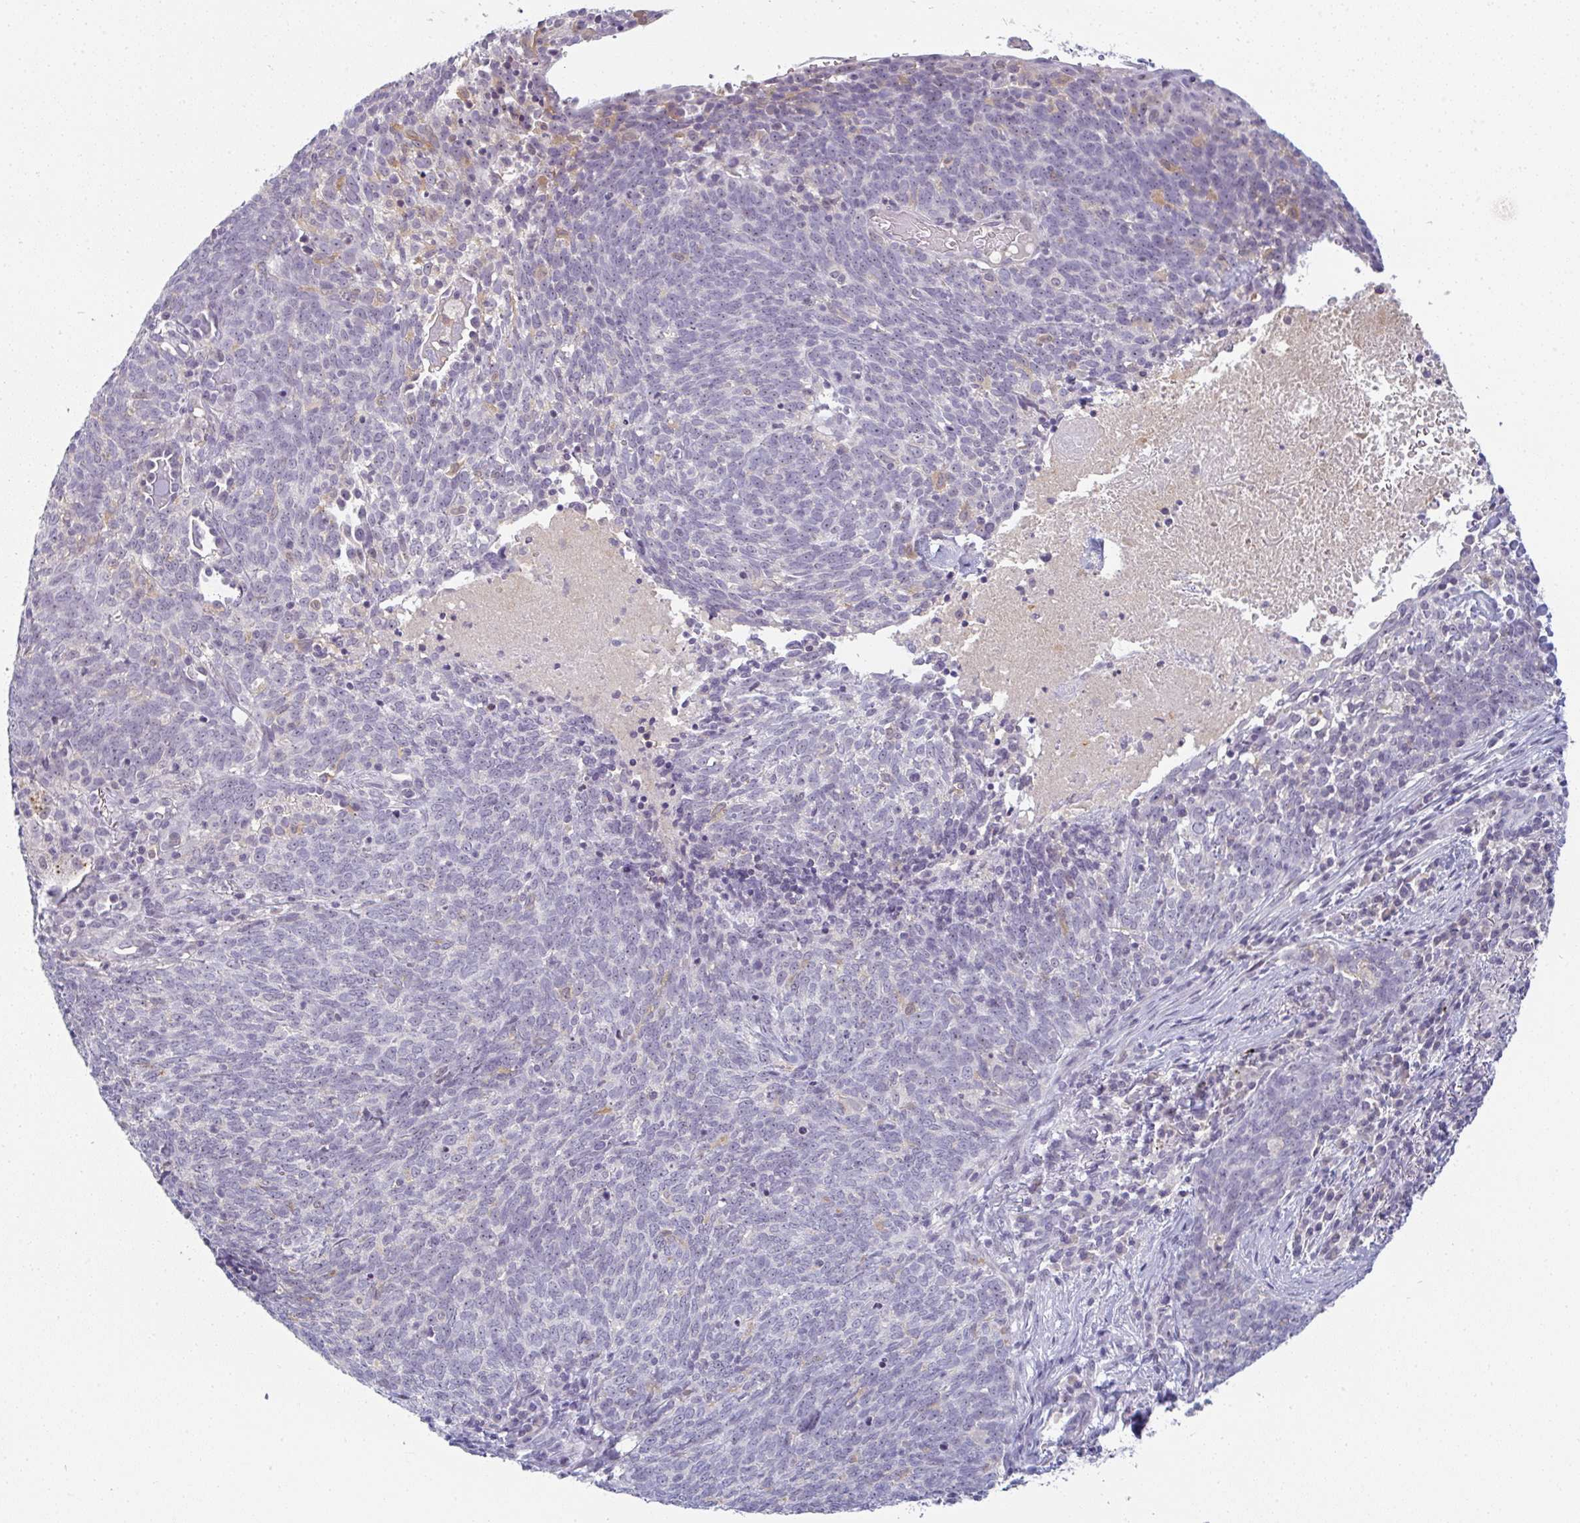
{"staining": {"intensity": "negative", "quantity": "none", "location": "none"}, "tissue": "lung cancer", "cell_type": "Tumor cells", "image_type": "cancer", "snomed": [{"axis": "morphology", "description": "Squamous cell carcinoma, NOS"}, {"axis": "topography", "description": "Lung"}], "caption": "Photomicrograph shows no significant protein expression in tumor cells of squamous cell carcinoma (lung).", "gene": "PPFIA4", "patient": {"sex": "female", "age": 72}}